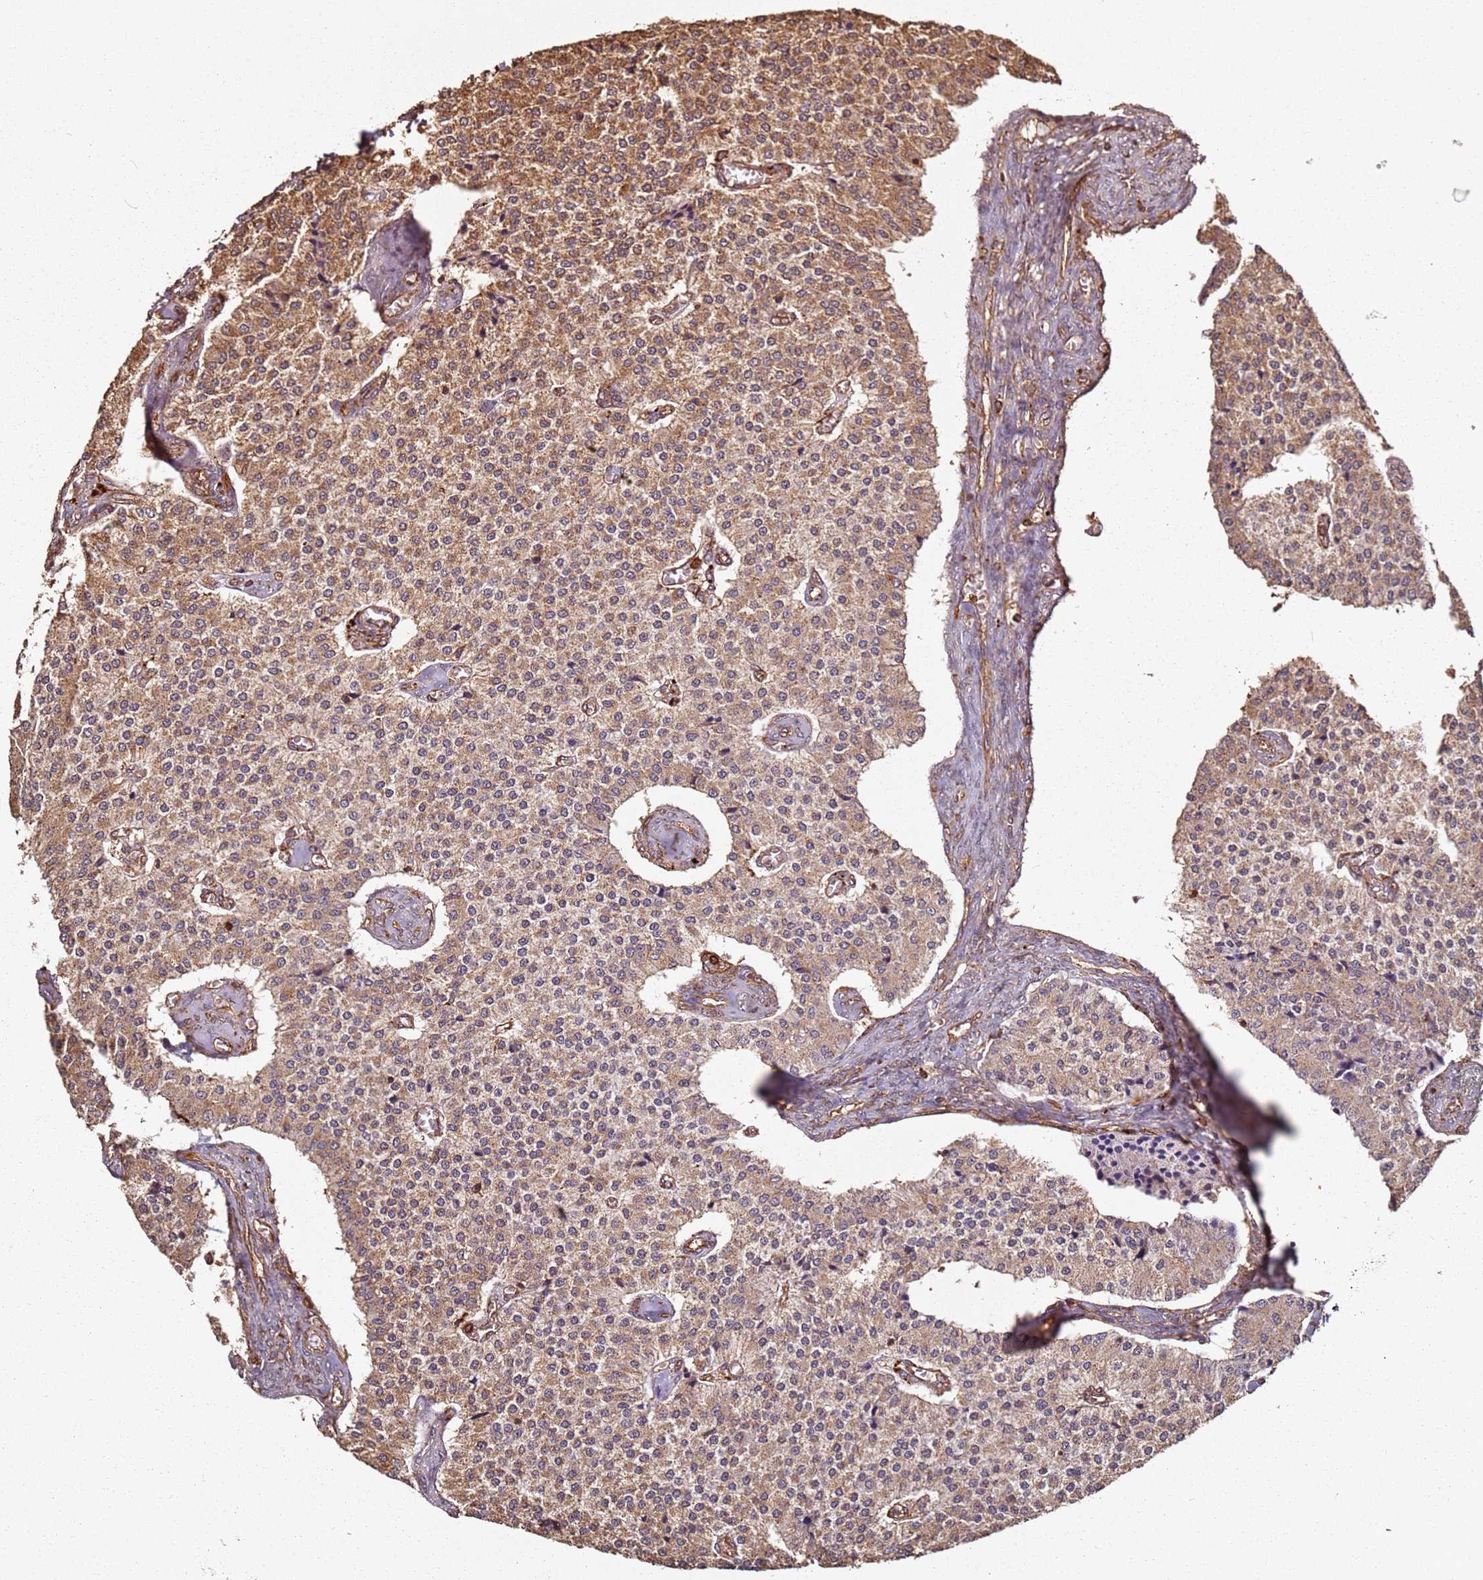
{"staining": {"intensity": "moderate", "quantity": ">75%", "location": "cytoplasmic/membranous"}, "tissue": "carcinoid", "cell_type": "Tumor cells", "image_type": "cancer", "snomed": [{"axis": "morphology", "description": "Carcinoid, malignant, NOS"}, {"axis": "topography", "description": "Colon"}], "caption": "Brown immunohistochemical staining in carcinoid reveals moderate cytoplasmic/membranous positivity in approximately >75% of tumor cells.", "gene": "SCGB2B2", "patient": {"sex": "female", "age": 52}}